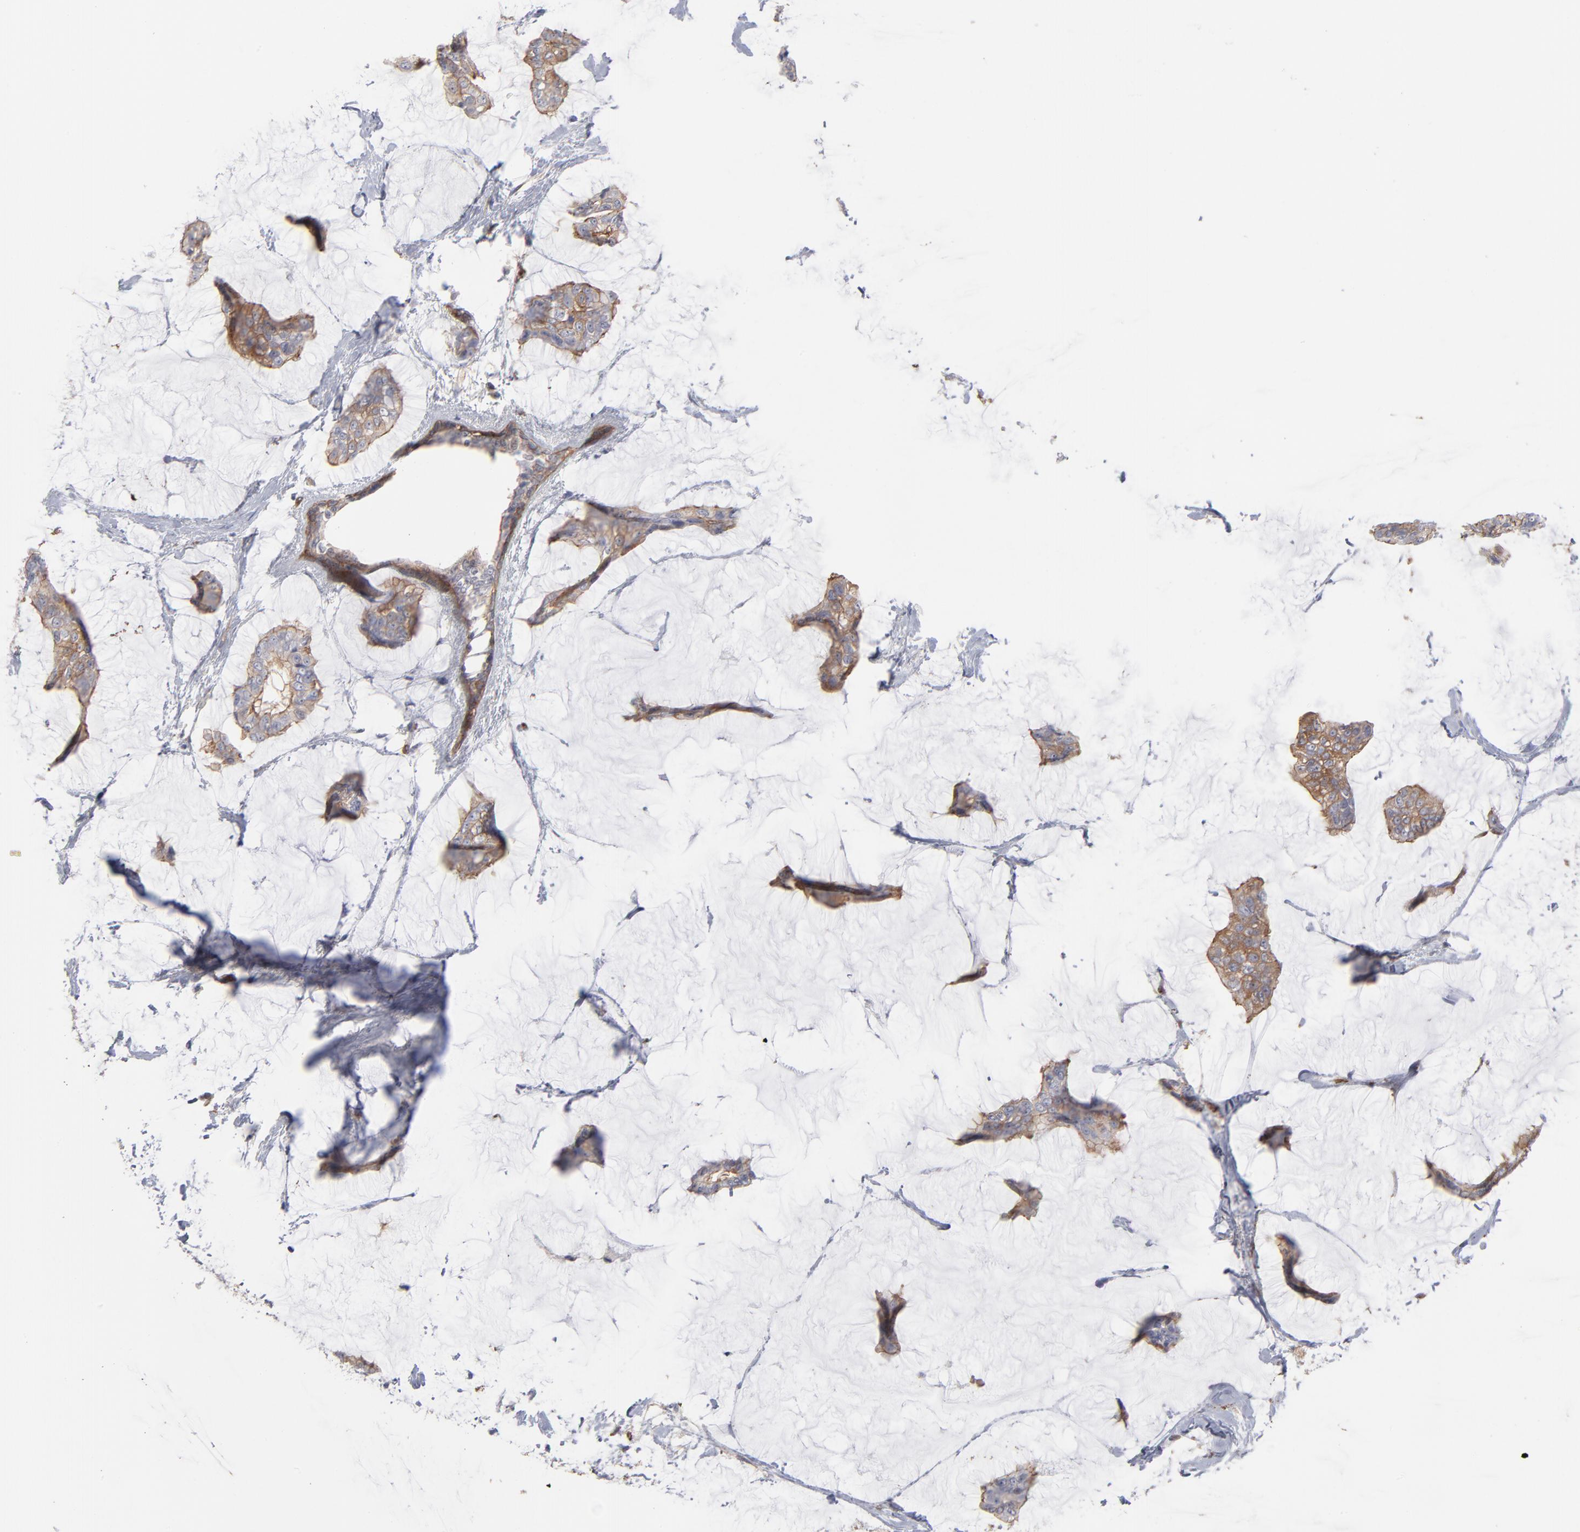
{"staining": {"intensity": "moderate", "quantity": ">75%", "location": "cytoplasmic/membranous"}, "tissue": "breast cancer", "cell_type": "Tumor cells", "image_type": "cancer", "snomed": [{"axis": "morphology", "description": "Duct carcinoma"}, {"axis": "topography", "description": "Breast"}], "caption": "Breast intraductal carcinoma tissue demonstrates moderate cytoplasmic/membranous staining in about >75% of tumor cells", "gene": "PXN", "patient": {"sex": "female", "age": 93}}